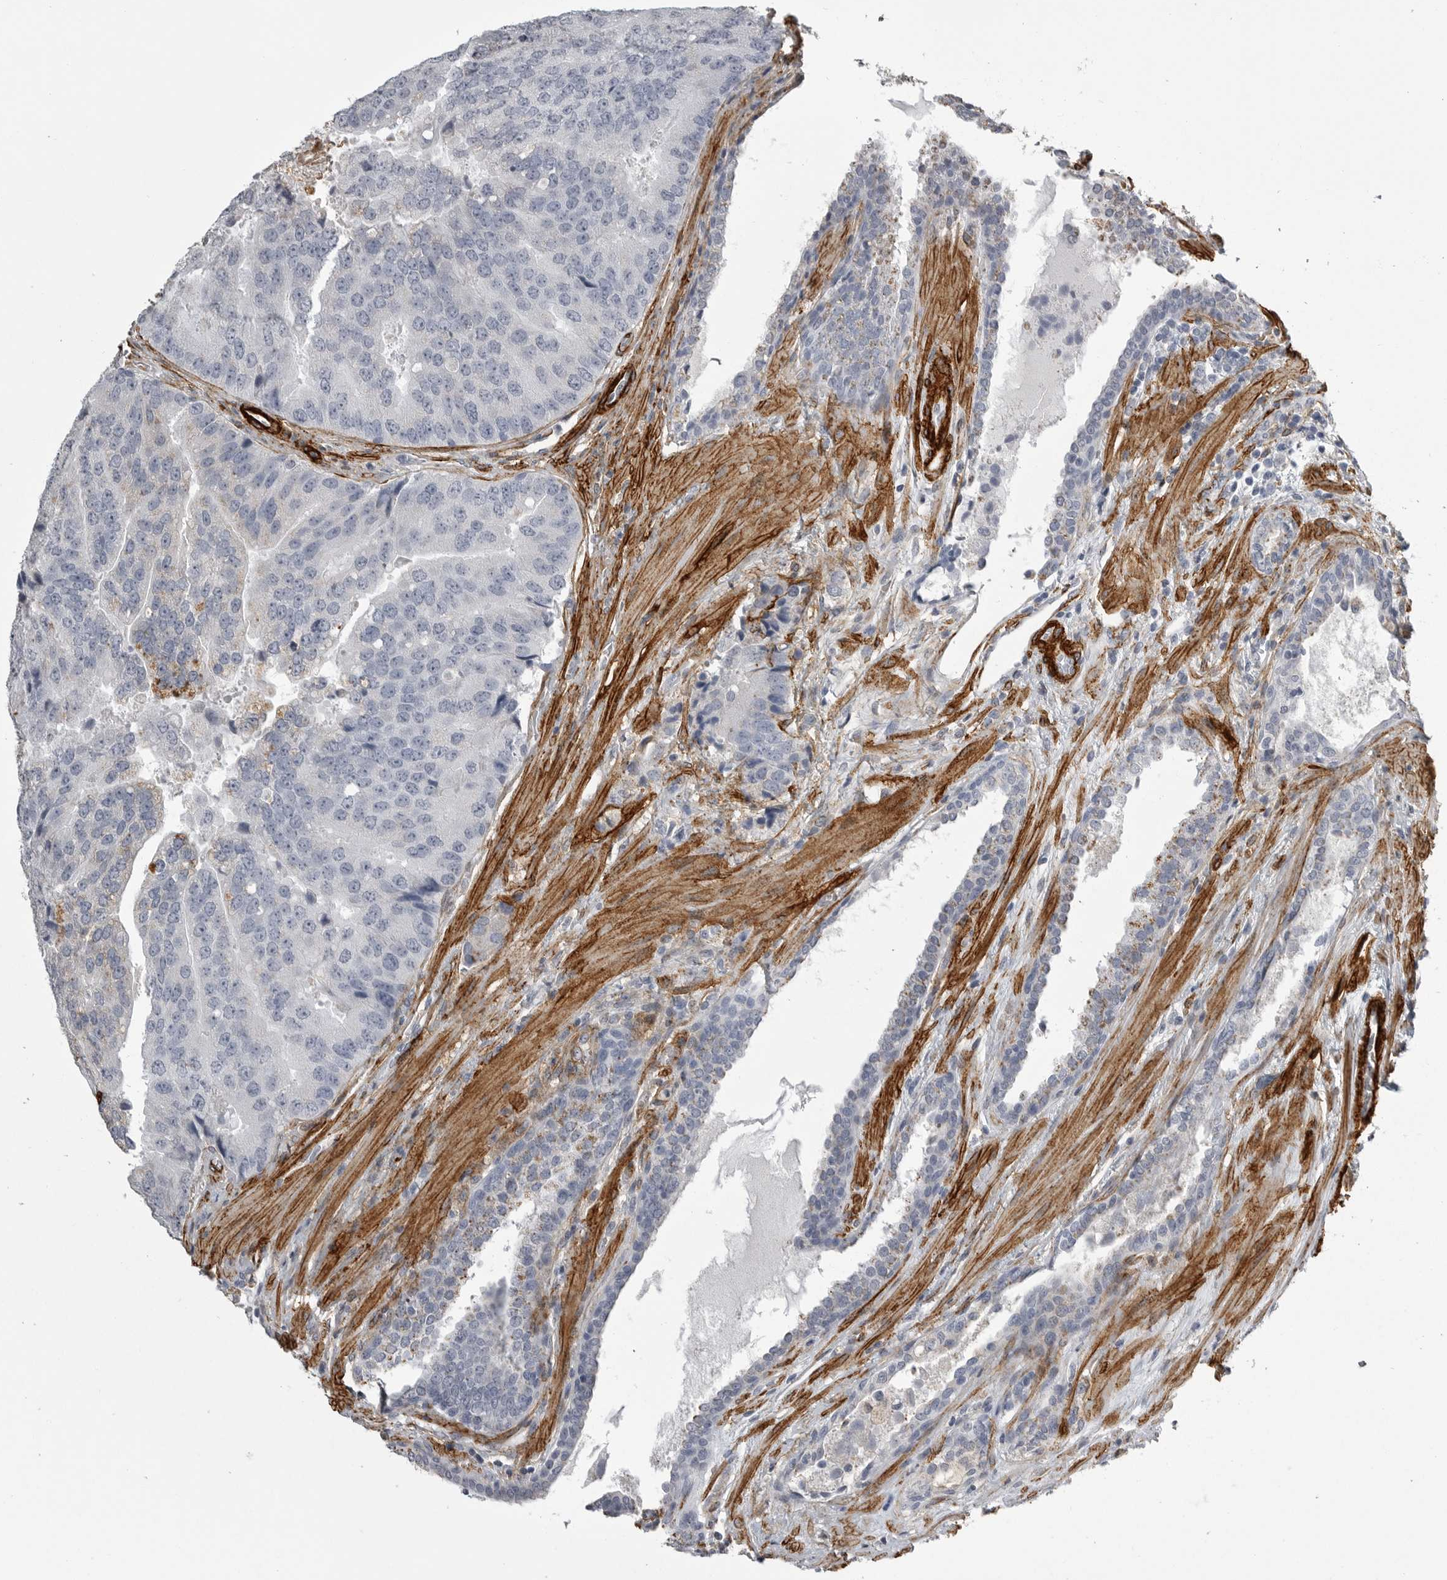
{"staining": {"intensity": "negative", "quantity": "none", "location": "none"}, "tissue": "prostate cancer", "cell_type": "Tumor cells", "image_type": "cancer", "snomed": [{"axis": "morphology", "description": "Adenocarcinoma, High grade"}, {"axis": "topography", "description": "Prostate"}], "caption": "Histopathology image shows no significant protein positivity in tumor cells of prostate cancer.", "gene": "AOC3", "patient": {"sex": "male", "age": 70}}